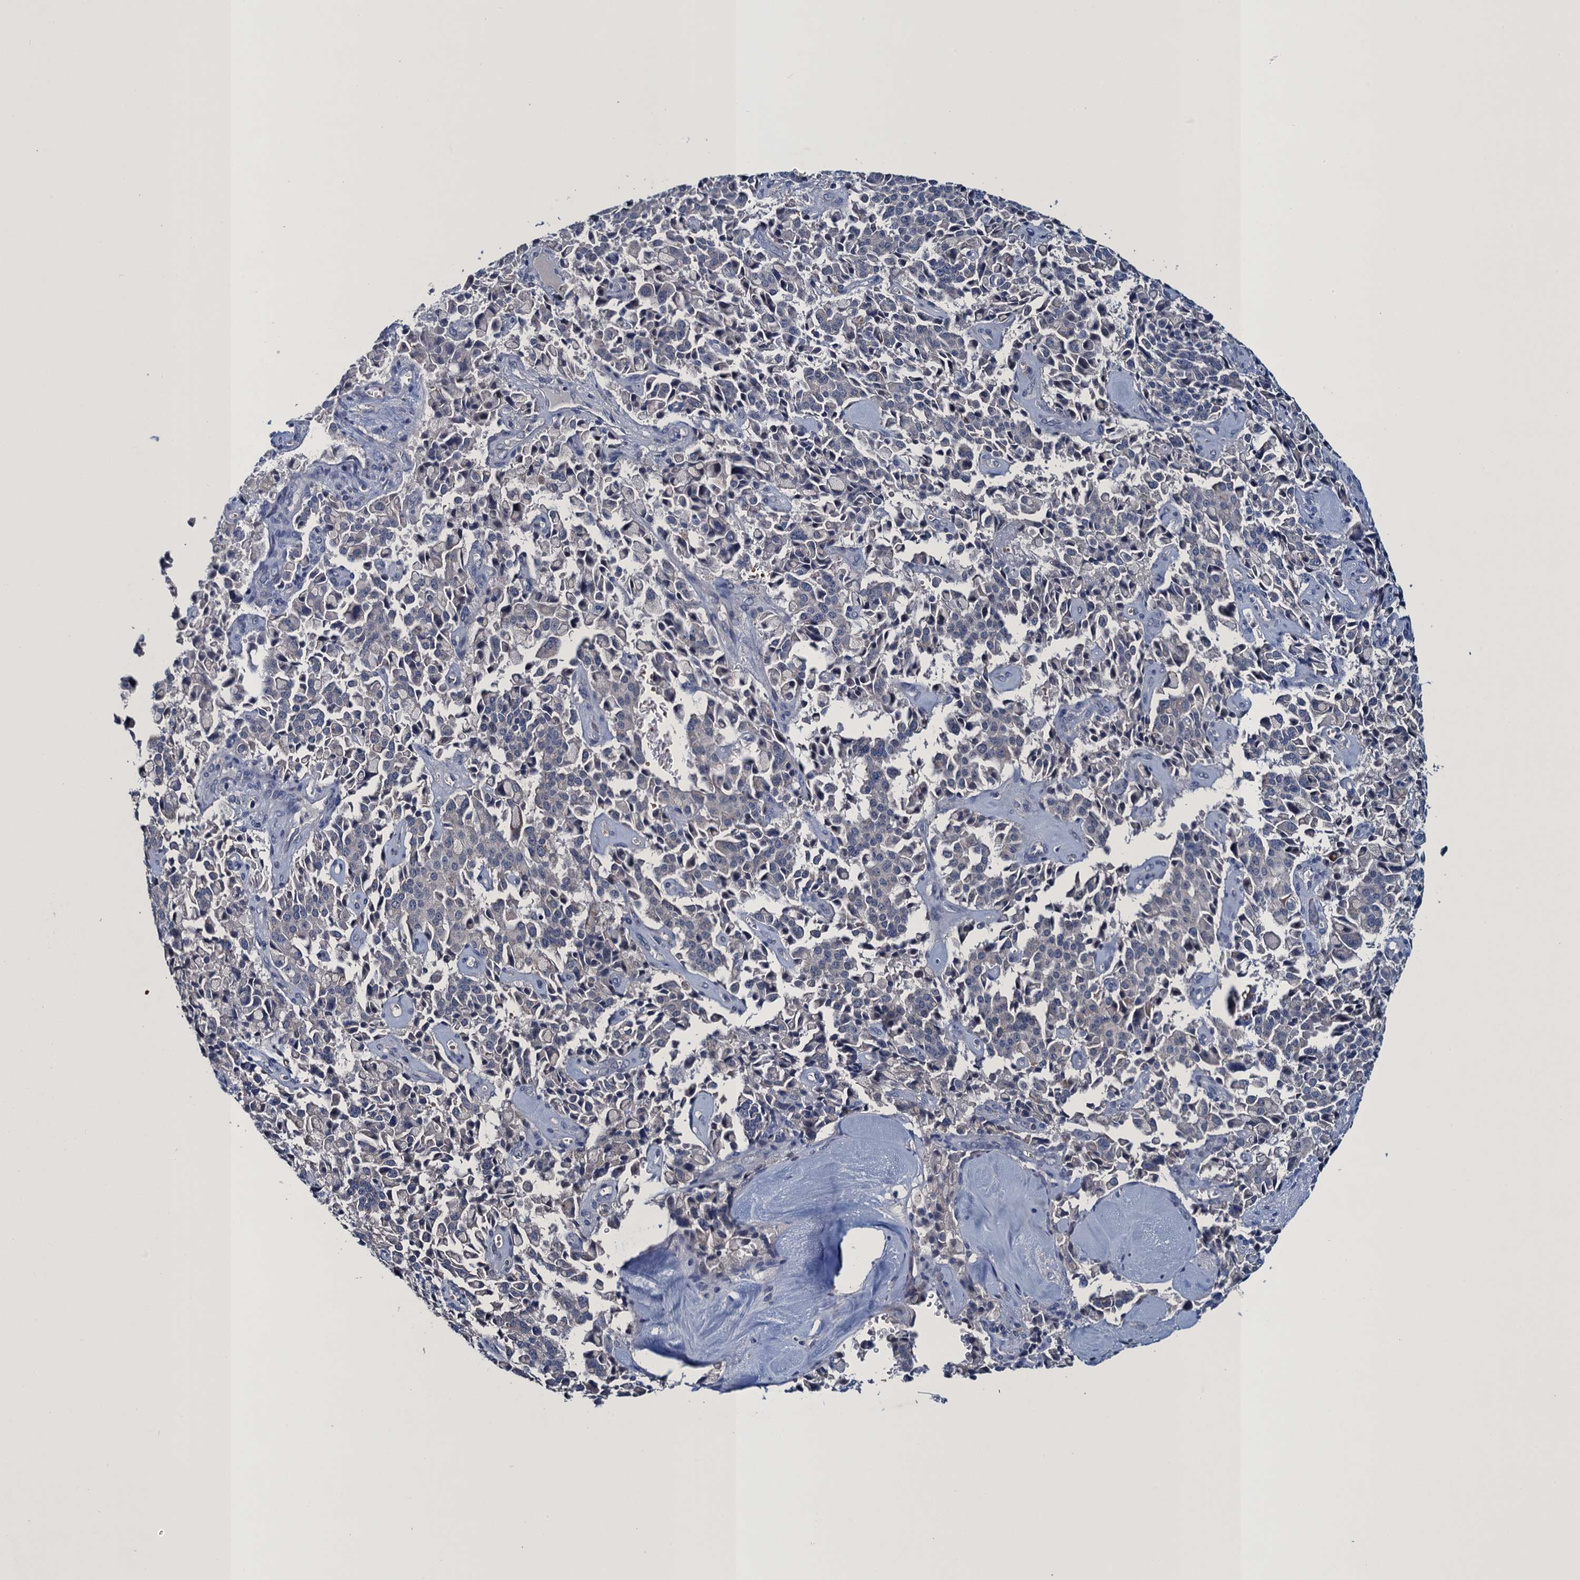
{"staining": {"intensity": "negative", "quantity": "none", "location": "none"}, "tissue": "pancreatic cancer", "cell_type": "Tumor cells", "image_type": "cancer", "snomed": [{"axis": "morphology", "description": "Adenocarcinoma, NOS"}, {"axis": "topography", "description": "Pancreas"}], "caption": "A high-resolution photomicrograph shows immunohistochemistry (IHC) staining of pancreatic adenocarcinoma, which exhibits no significant expression in tumor cells.", "gene": "ATOSA", "patient": {"sex": "male", "age": 65}}